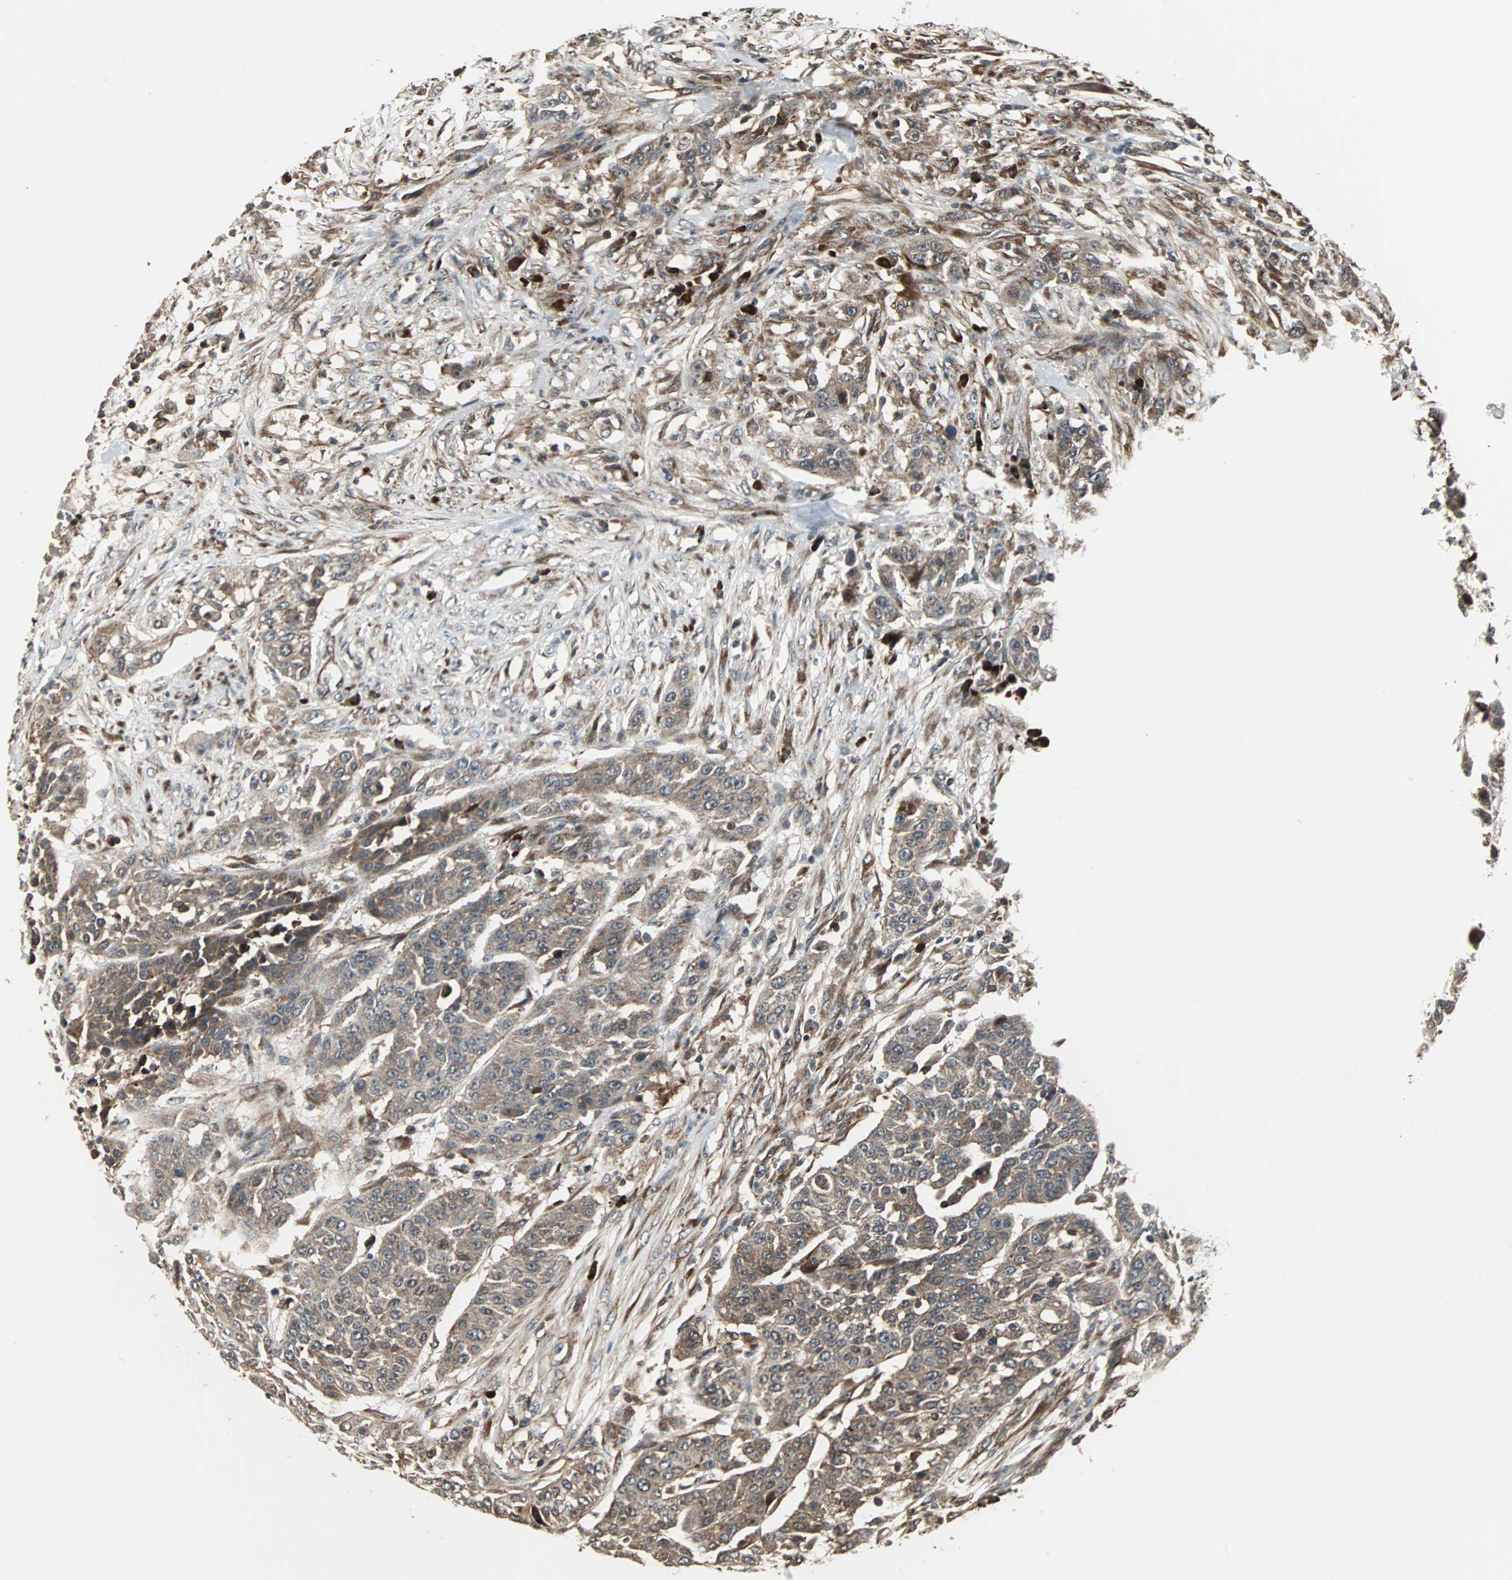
{"staining": {"intensity": "weak", "quantity": ">75%", "location": "cytoplasmic/membranous"}, "tissue": "urothelial cancer", "cell_type": "Tumor cells", "image_type": "cancer", "snomed": [{"axis": "morphology", "description": "Urothelial carcinoma, High grade"}, {"axis": "topography", "description": "Urinary bladder"}], "caption": "Weak cytoplasmic/membranous expression is present in approximately >75% of tumor cells in urothelial cancer. (DAB (3,3'-diaminobenzidine) IHC, brown staining for protein, blue staining for nuclei).", "gene": "CHP1", "patient": {"sex": "male", "age": 74}}